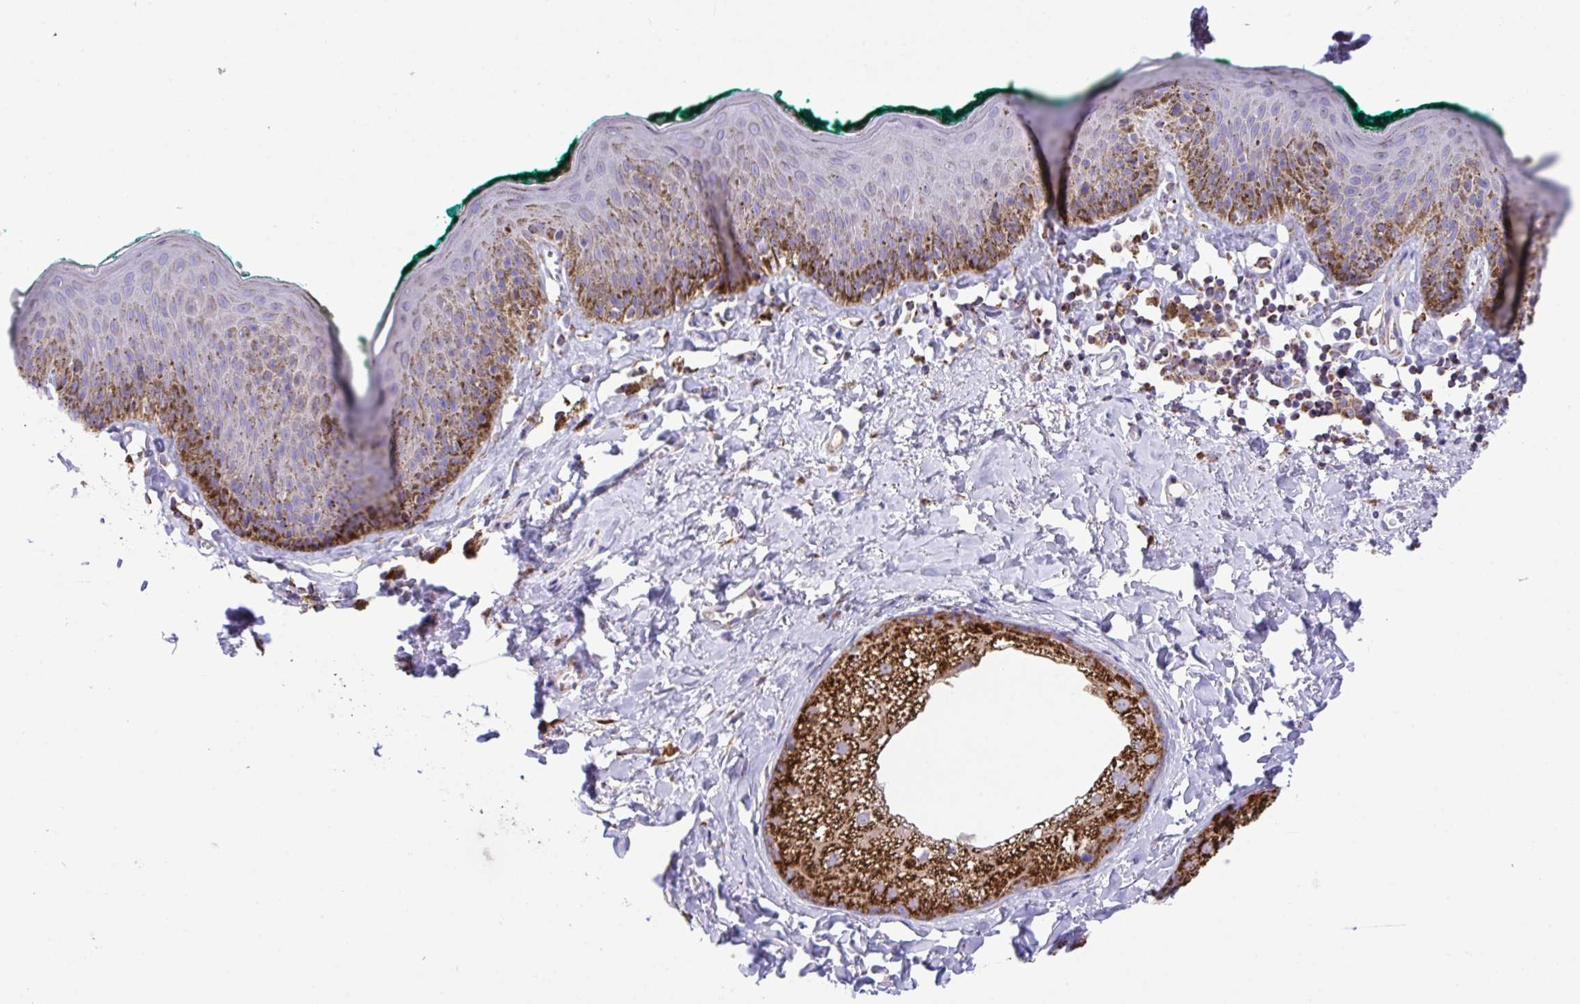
{"staining": {"intensity": "strong", "quantity": "25%-75%", "location": "cytoplasmic/membranous"}, "tissue": "skin", "cell_type": "Epidermal cells", "image_type": "normal", "snomed": [{"axis": "morphology", "description": "Normal tissue, NOS"}, {"axis": "topography", "description": "Vulva"}, {"axis": "topography", "description": "Peripheral nerve tissue"}], "caption": "Protein analysis of normal skin shows strong cytoplasmic/membranous positivity in approximately 25%-75% of epidermal cells.", "gene": "PCMTD2", "patient": {"sex": "female", "age": 66}}